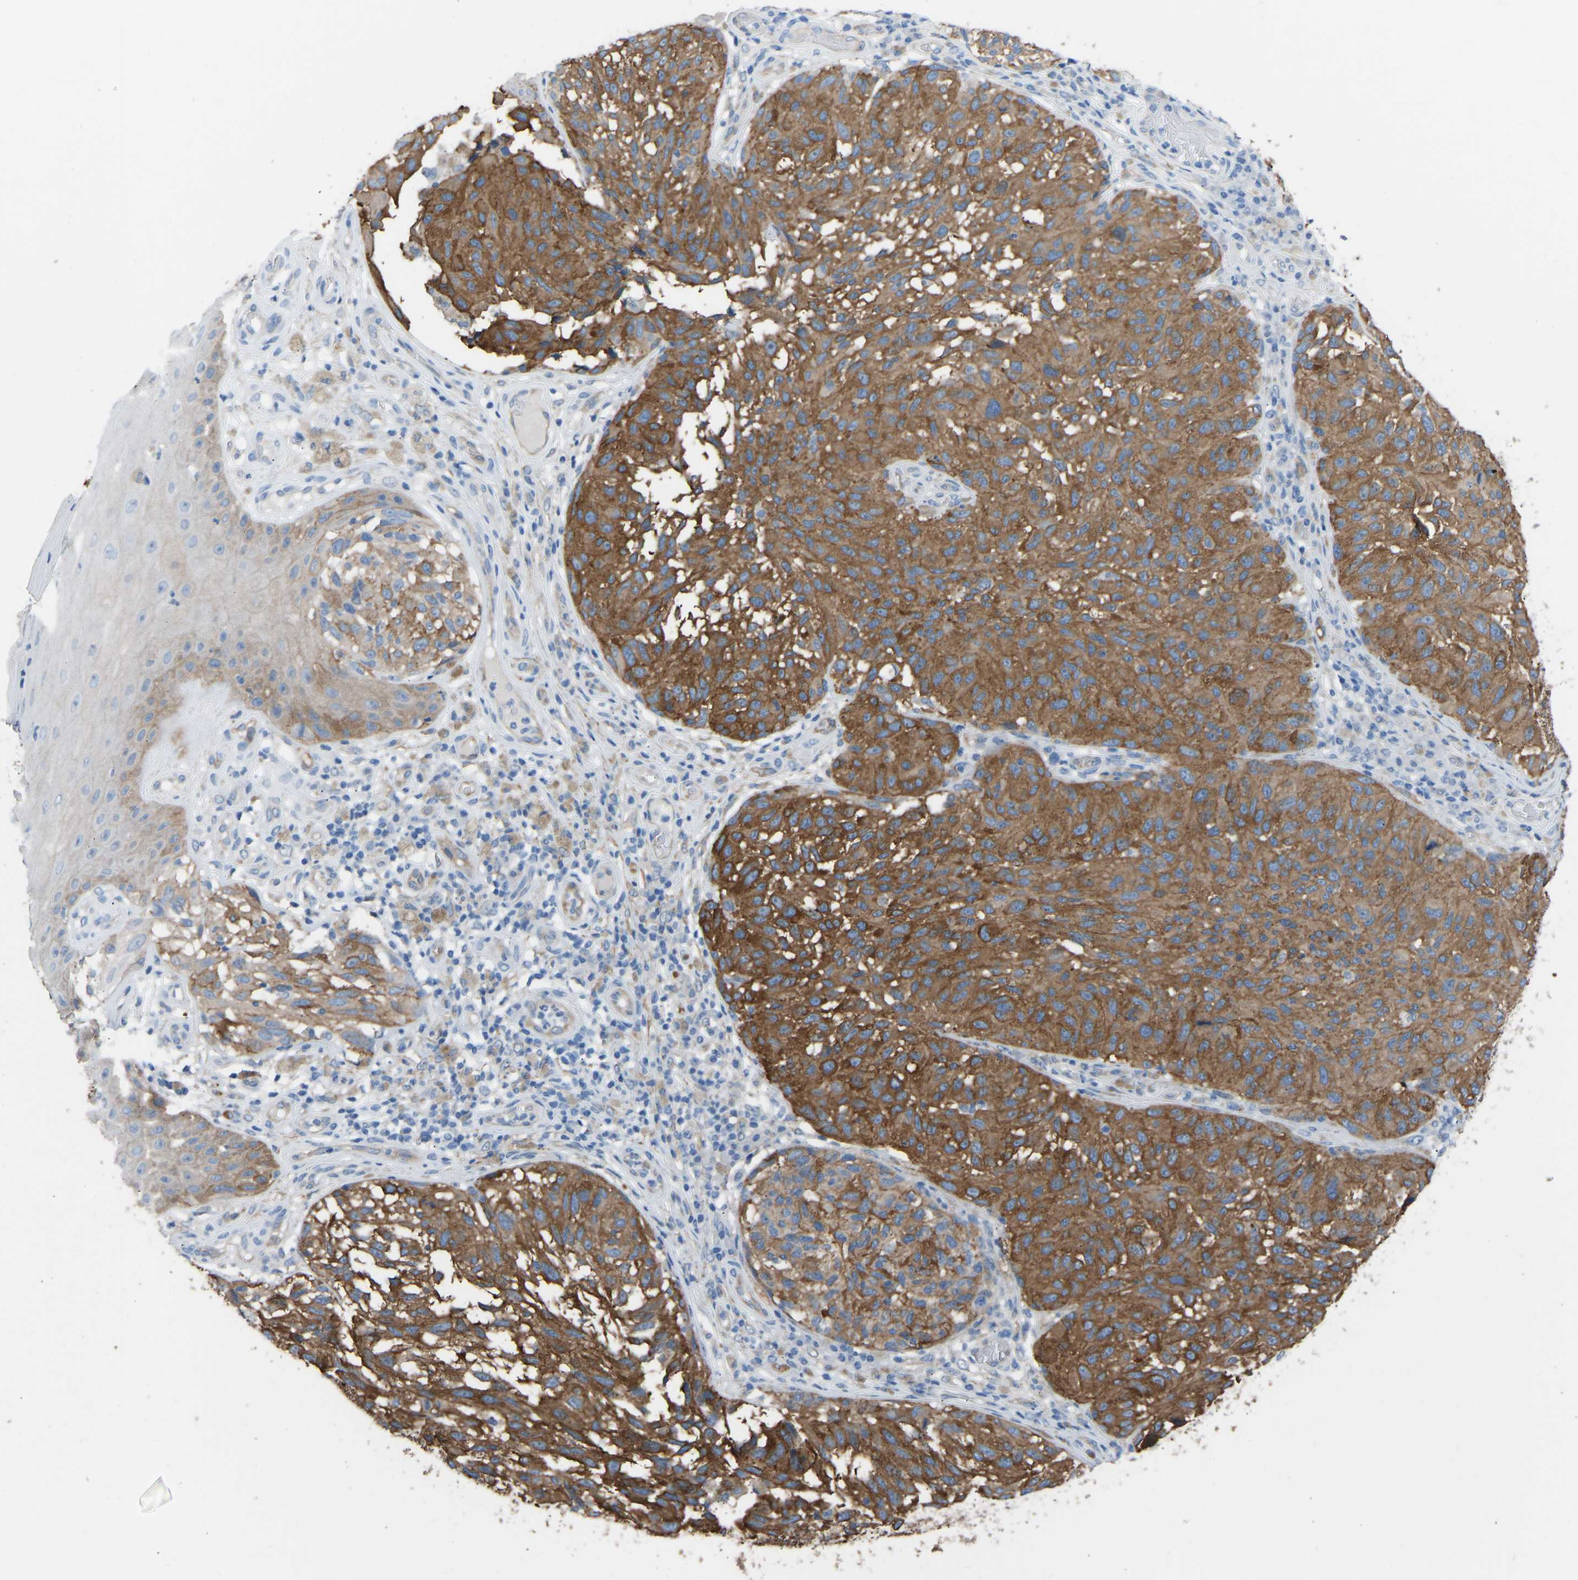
{"staining": {"intensity": "moderate", "quantity": ">75%", "location": "cytoplasmic/membranous"}, "tissue": "melanoma", "cell_type": "Tumor cells", "image_type": "cancer", "snomed": [{"axis": "morphology", "description": "Malignant melanoma, NOS"}, {"axis": "topography", "description": "Skin"}], "caption": "A photomicrograph of human melanoma stained for a protein shows moderate cytoplasmic/membranous brown staining in tumor cells.", "gene": "MYH10", "patient": {"sex": "female", "age": 73}}